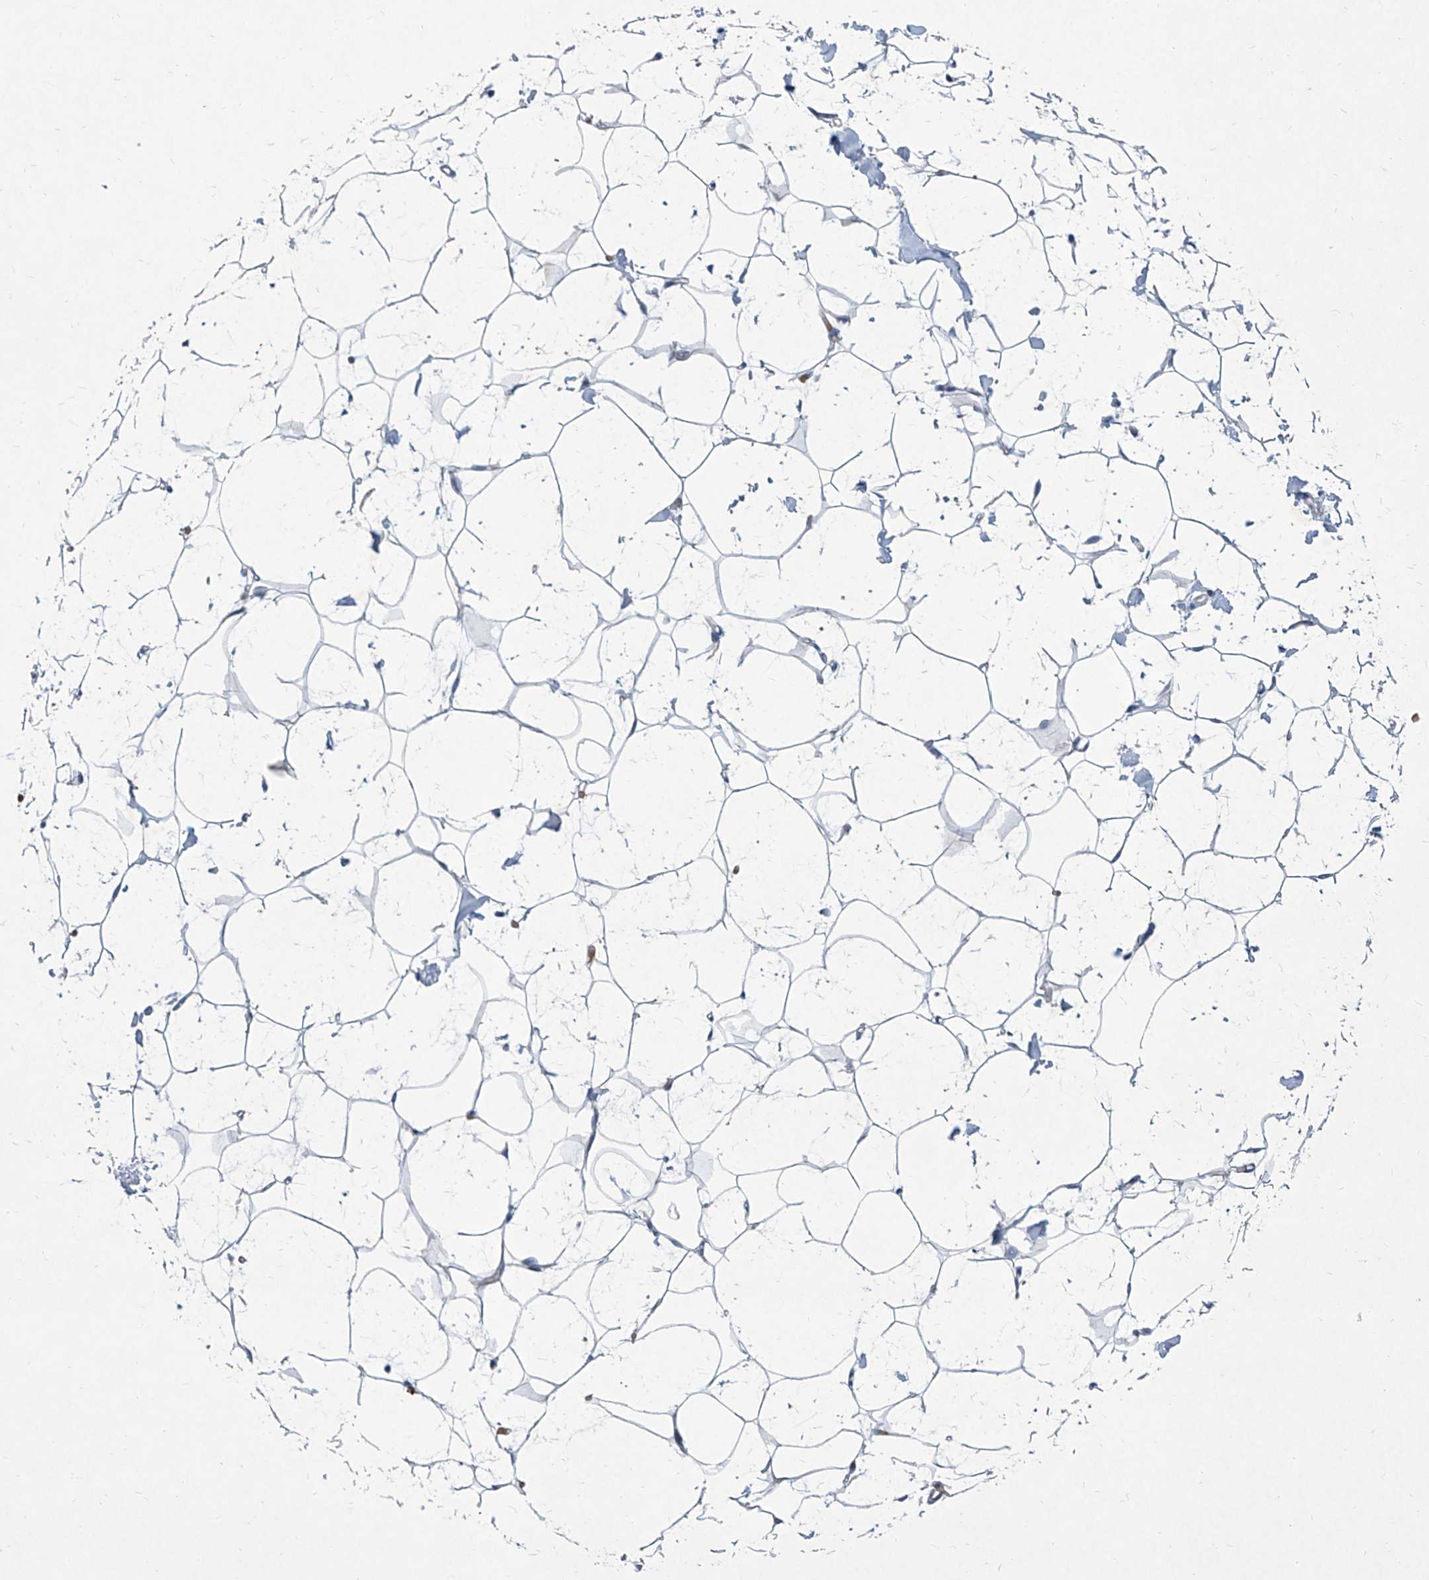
{"staining": {"intensity": "negative", "quantity": "none", "location": "none"}, "tissue": "adipose tissue", "cell_type": "Adipocytes", "image_type": "normal", "snomed": [{"axis": "morphology", "description": "Normal tissue, NOS"}, {"axis": "topography", "description": "Breast"}], "caption": "High magnification brightfield microscopy of benign adipose tissue stained with DAB (3,3'-diaminobenzidine) (brown) and counterstained with hematoxylin (blue): adipocytes show no significant staining. The staining is performed using DAB brown chromogen with nuclei counter-stained in using hematoxylin.", "gene": "FPR2", "patient": {"sex": "female", "age": 23}}